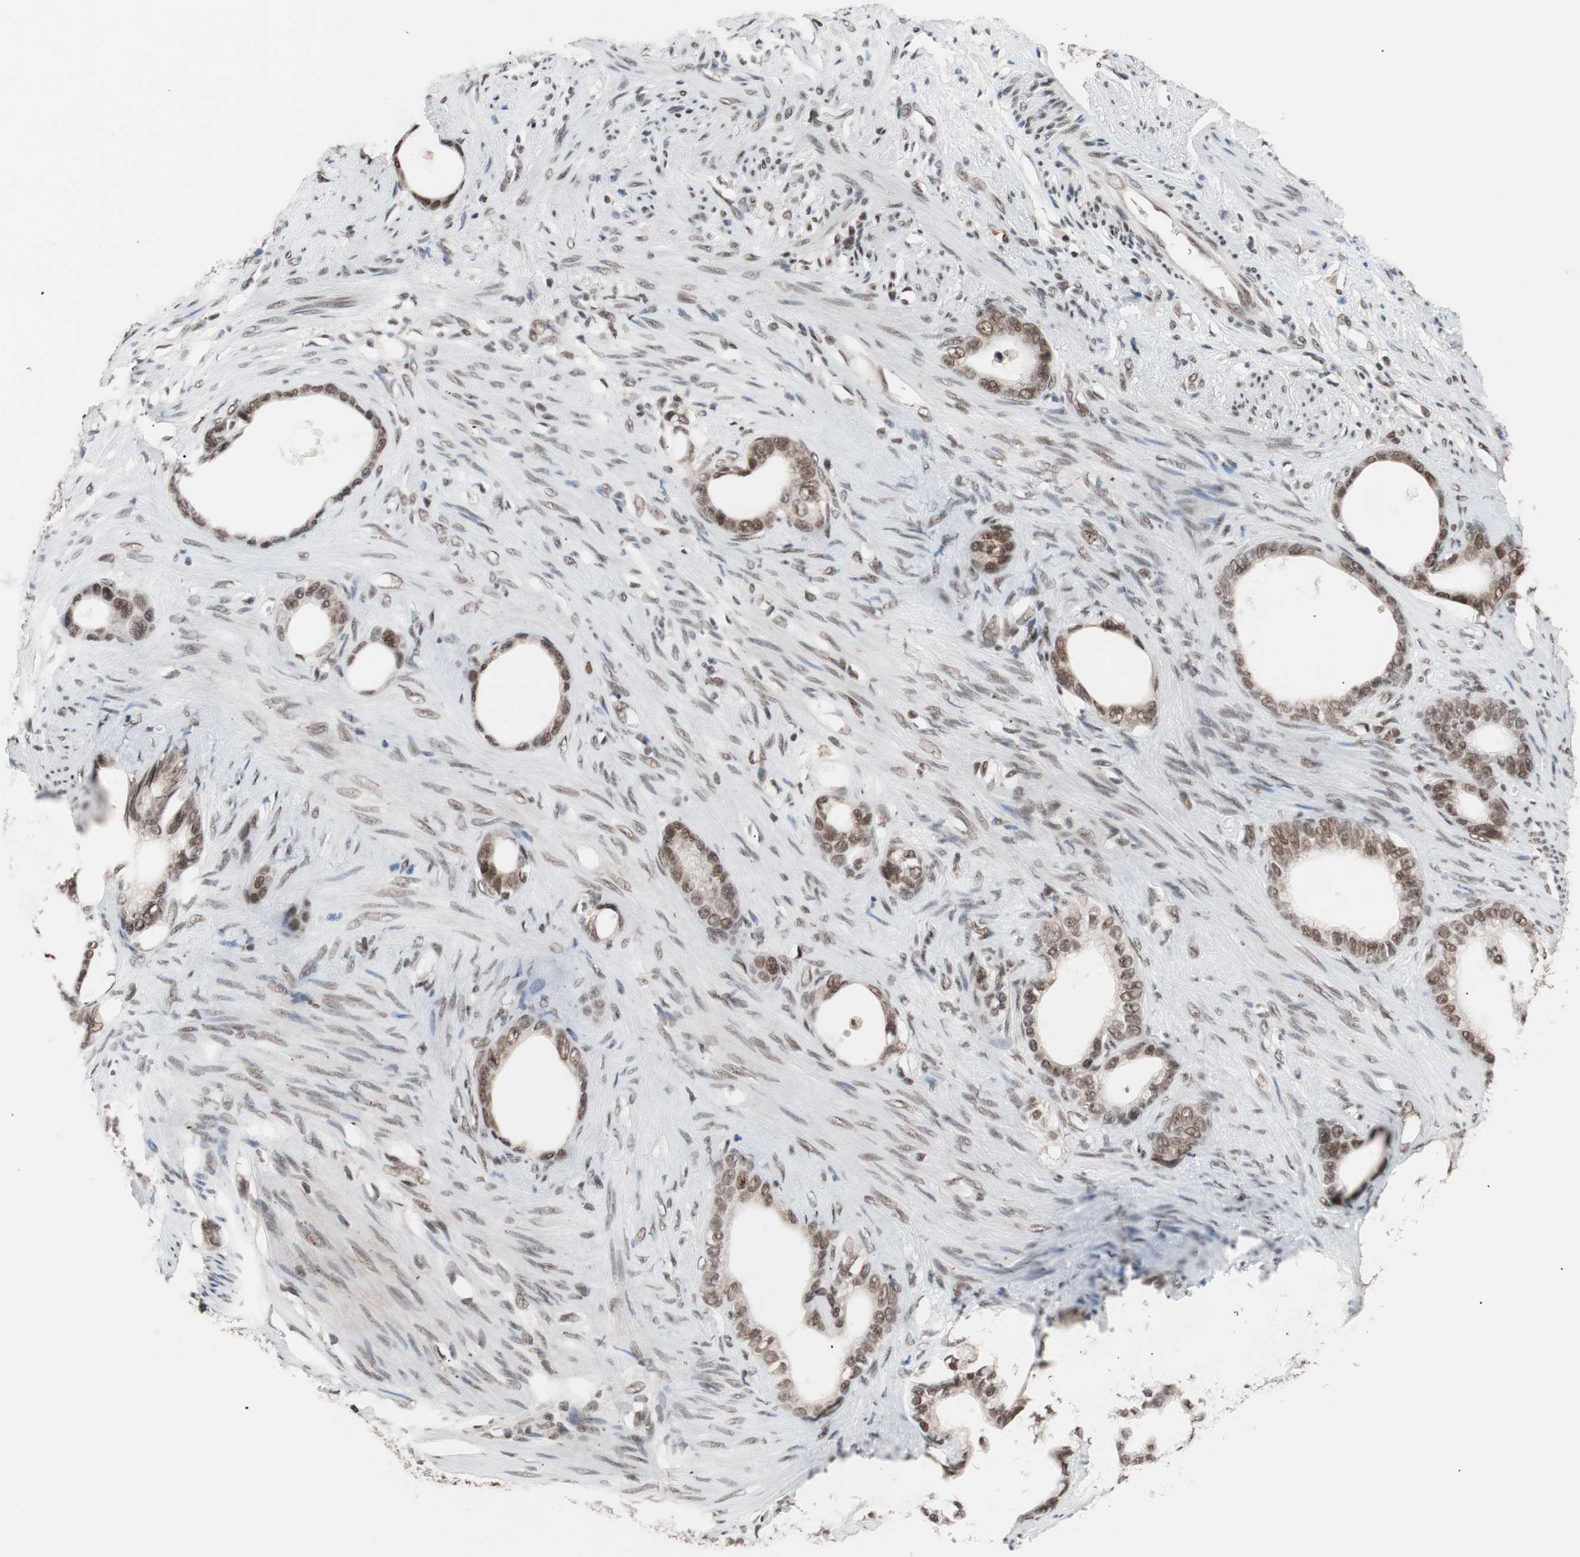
{"staining": {"intensity": "moderate", "quantity": ">75%", "location": "nuclear"}, "tissue": "stomach cancer", "cell_type": "Tumor cells", "image_type": "cancer", "snomed": [{"axis": "morphology", "description": "Adenocarcinoma, NOS"}, {"axis": "topography", "description": "Stomach"}], "caption": "DAB immunohistochemical staining of human stomach cancer demonstrates moderate nuclear protein staining in about >75% of tumor cells.", "gene": "CHAMP1", "patient": {"sex": "female", "age": 75}}